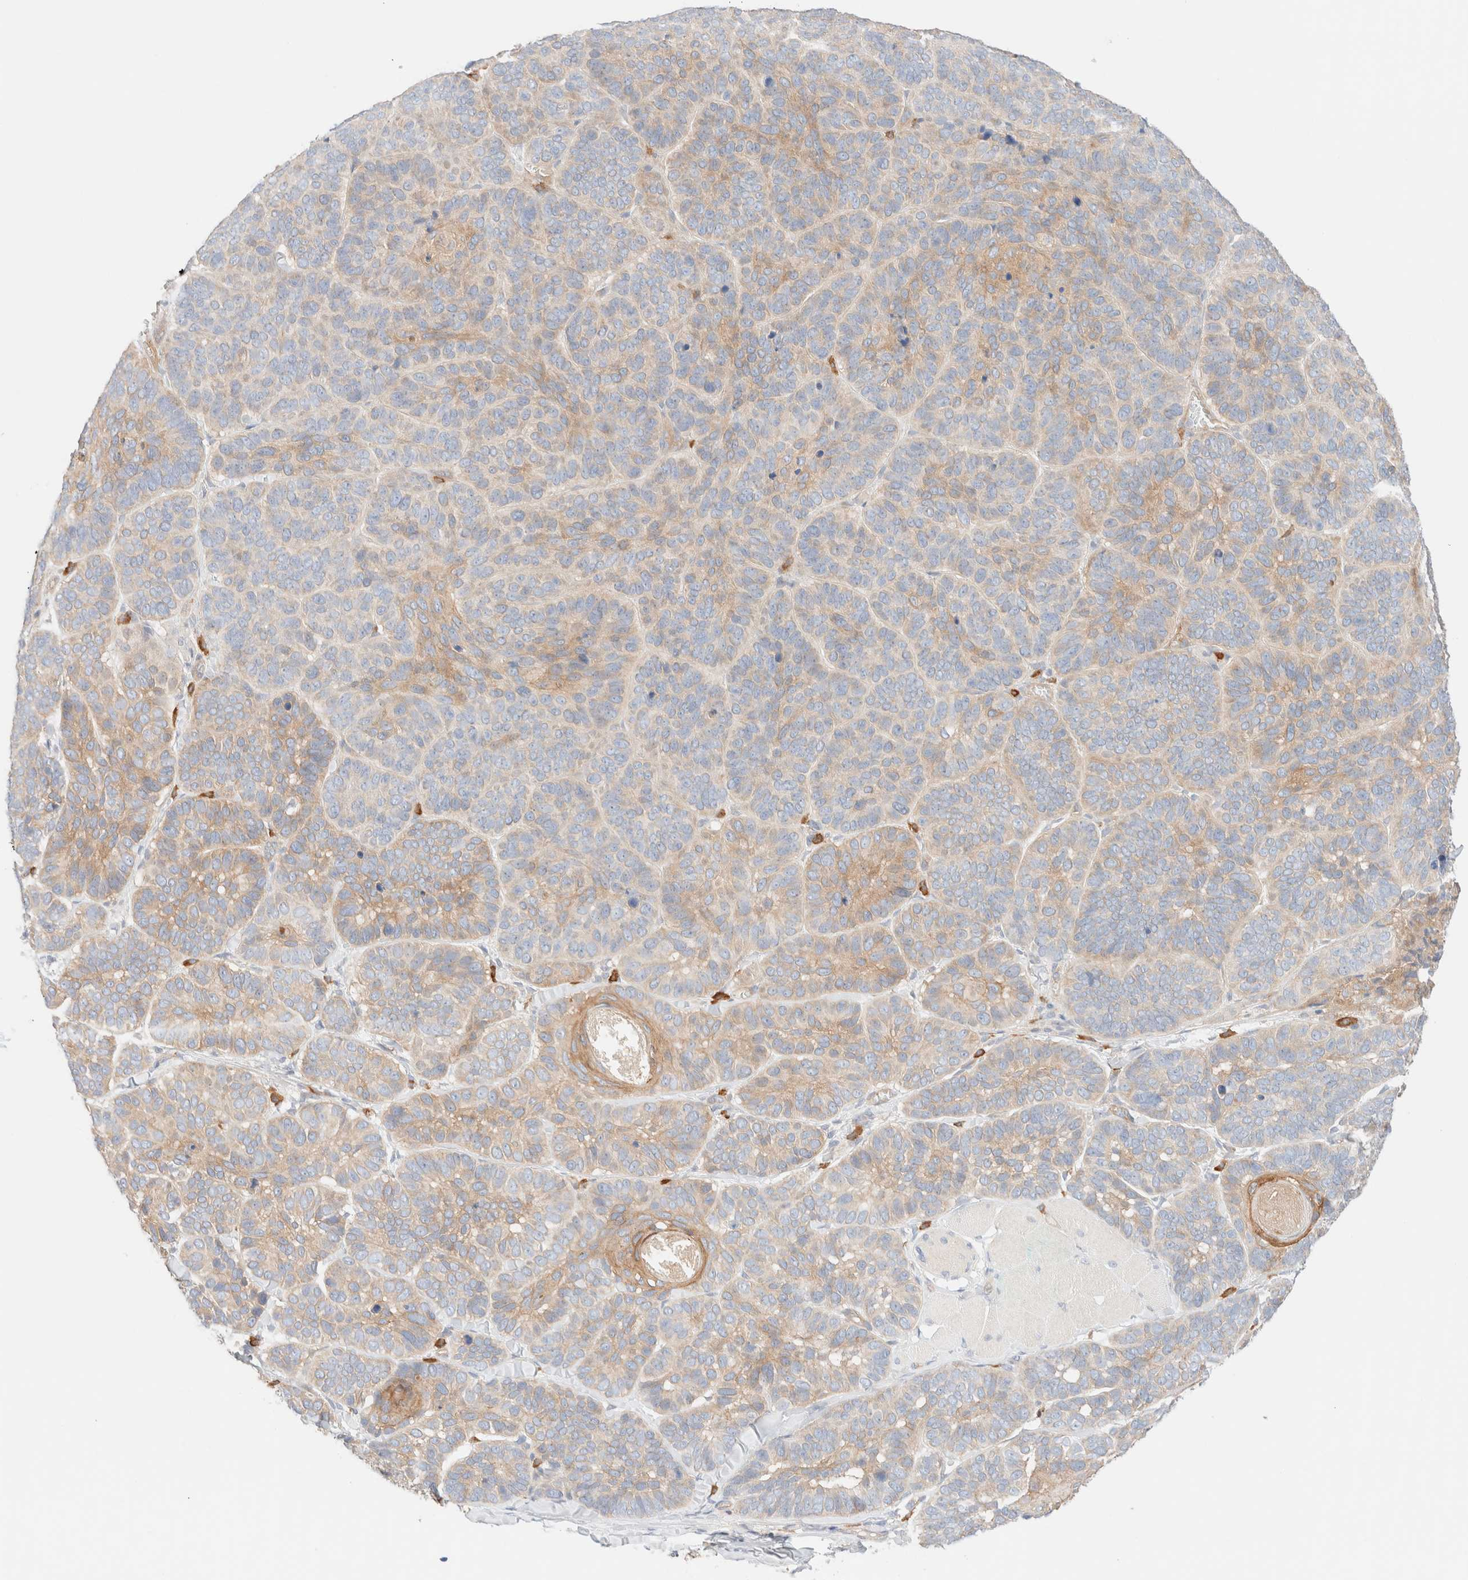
{"staining": {"intensity": "weak", "quantity": "25%-75%", "location": "cytoplasmic/membranous"}, "tissue": "skin cancer", "cell_type": "Tumor cells", "image_type": "cancer", "snomed": [{"axis": "morphology", "description": "Basal cell carcinoma"}, {"axis": "topography", "description": "Skin"}], "caption": "Weak cytoplasmic/membranous protein expression is identified in approximately 25%-75% of tumor cells in skin basal cell carcinoma. (DAB (3,3'-diaminobenzidine) IHC with brightfield microscopy, high magnification).", "gene": "NIBAN2", "patient": {"sex": "male", "age": 62}}